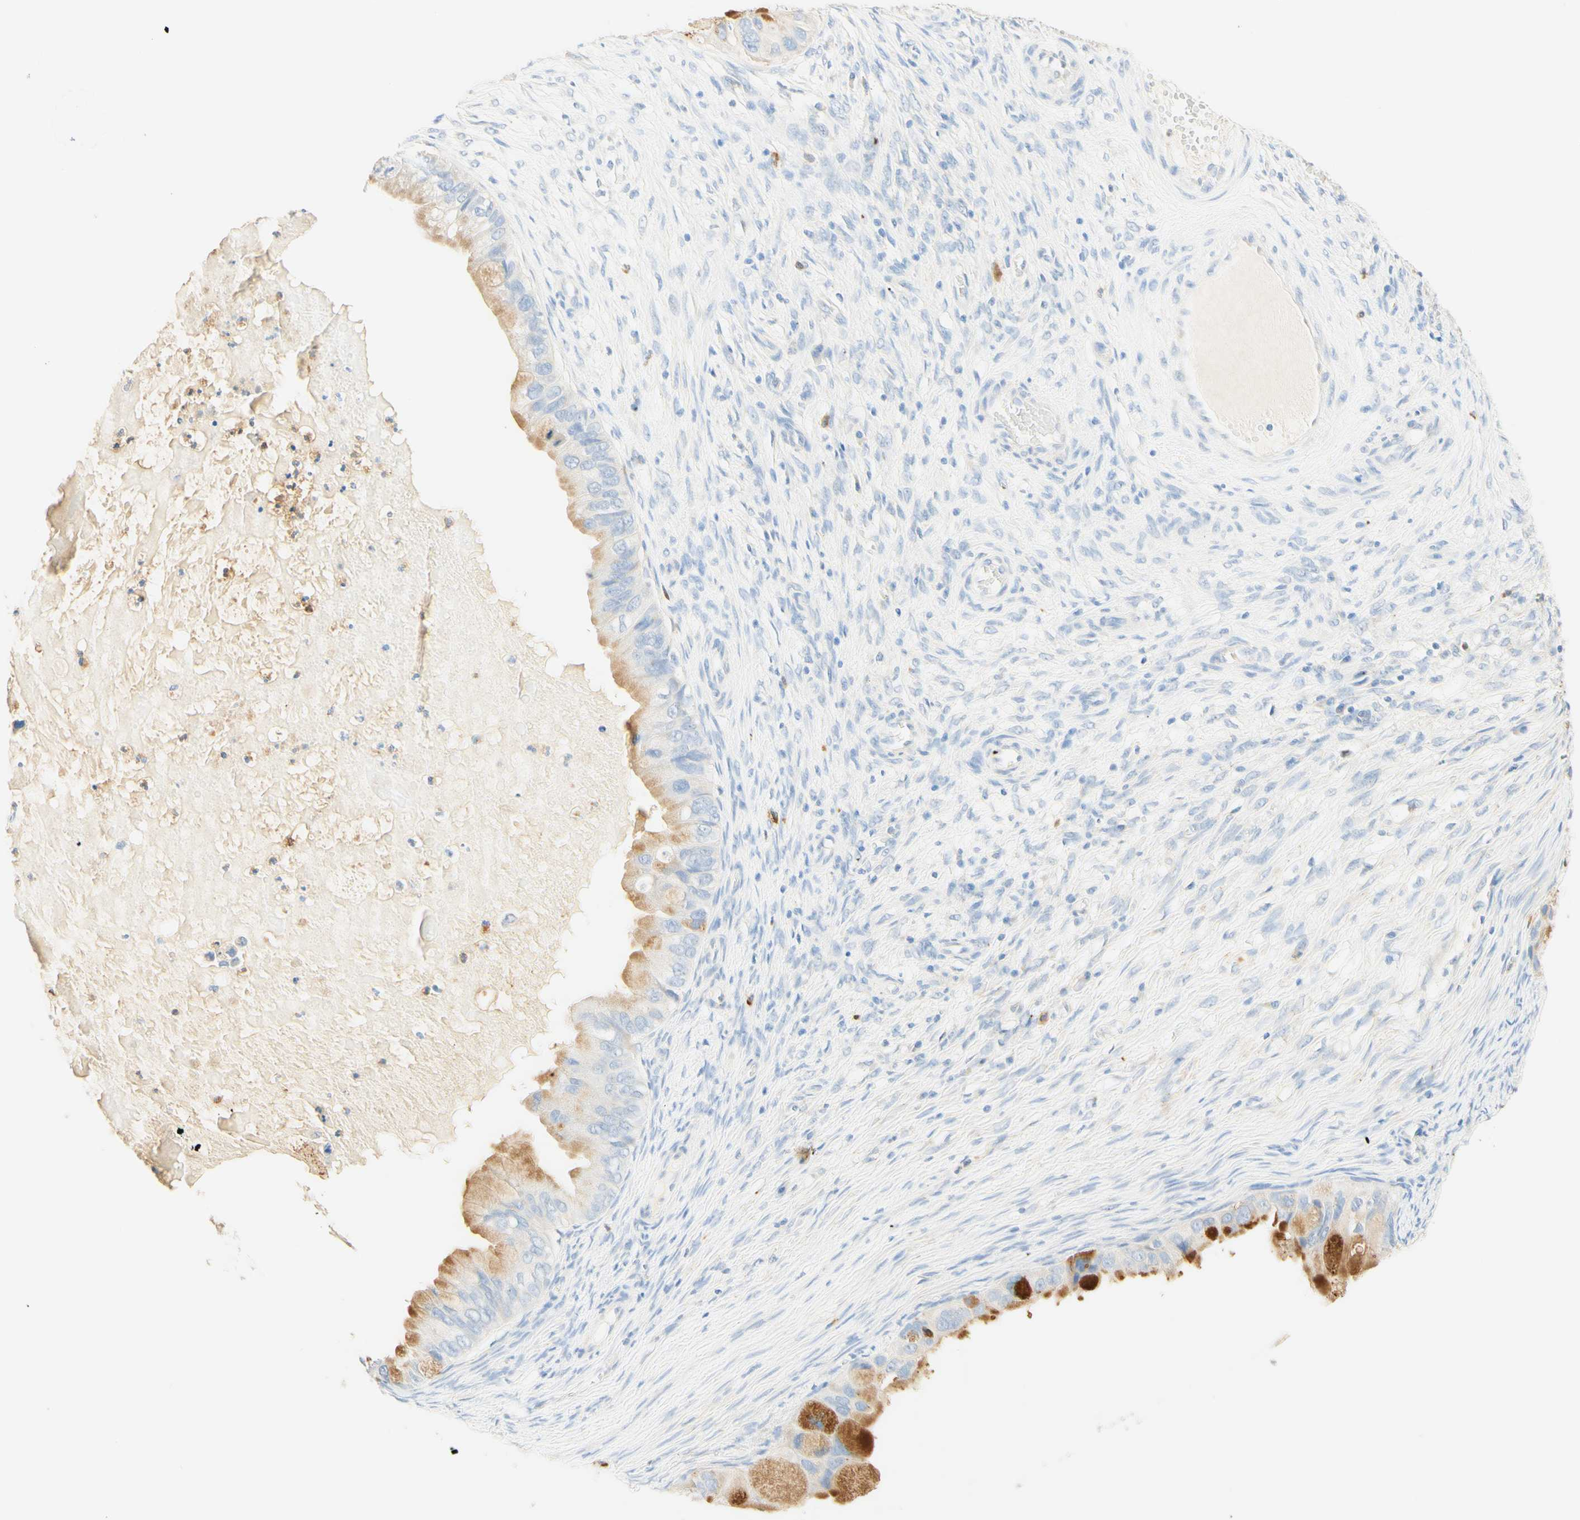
{"staining": {"intensity": "moderate", "quantity": ">75%", "location": "cytoplasmic/membranous"}, "tissue": "ovarian cancer", "cell_type": "Tumor cells", "image_type": "cancer", "snomed": [{"axis": "morphology", "description": "Cystadenocarcinoma, mucinous, NOS"}, {"axis": "topography", "description": "Ovary"}], "caption": "This histopathology image demonstrates ovarian cancer stained with immunohistochemistry (IHC) to label a protein in brown. The cytoplasmic/membranous of tumor cells show moderate positivity for the protein. Nuclei are counter-stained blue.", "gene": "CD63", "patient": {"sex": "female", "age": 80}}